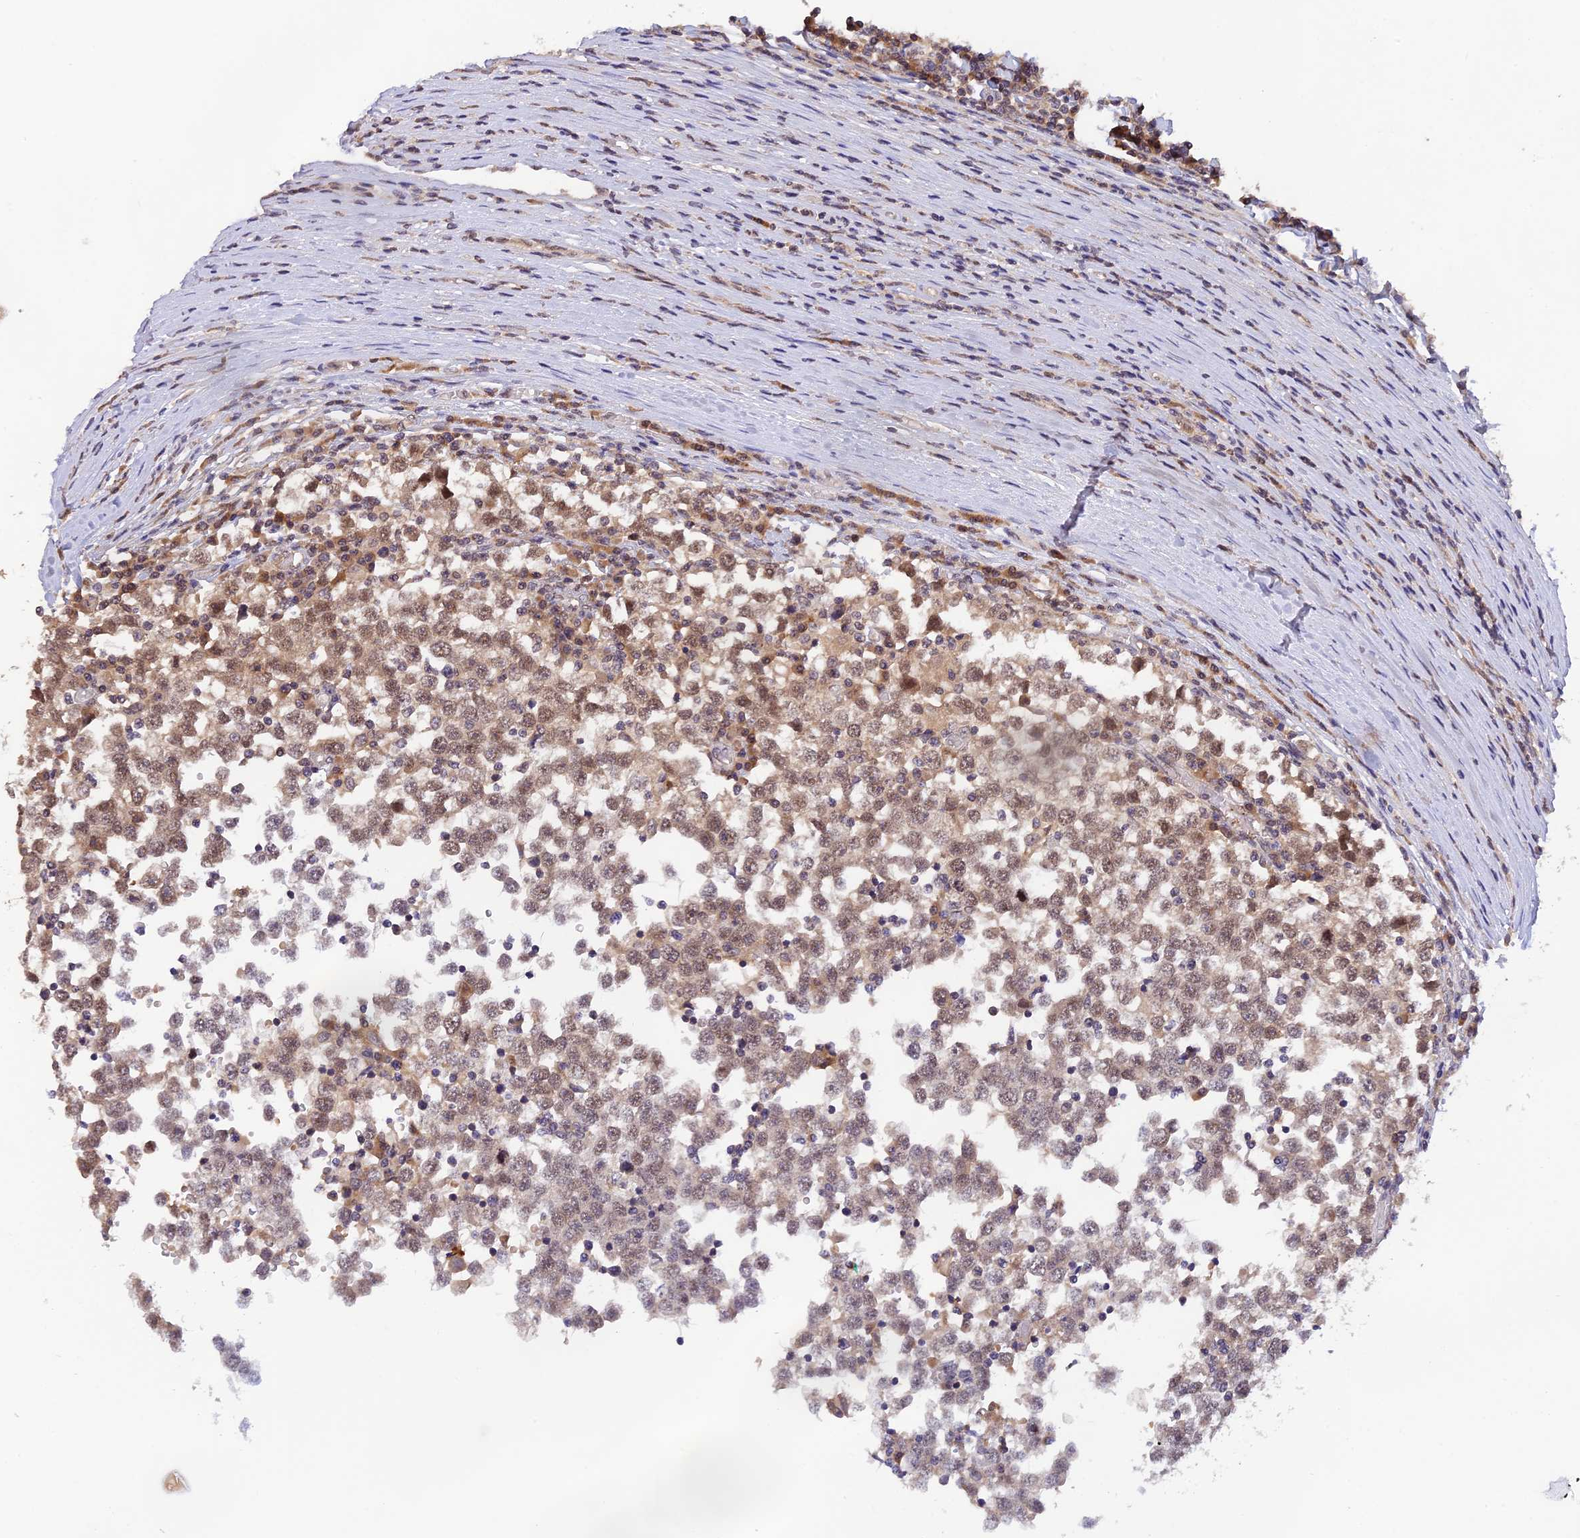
{"staining": {"intensity": "moderate", "quantity": ">75%", "location": "cytoplasmic/membranous,nuclear"}, "tissue": "testis cancer", "cell_type": "Tumor cells", "image_type": "cancer", "snomed": [{"axis": "morphology", "description": "Seminoma, NOS"}, {"axis": "topography", "description": "Testis"}], "caption": "Protein staining of testis seminoma tissue shows moderate cytoplasmic/membranous and nuclear positivity in about >75% of tumor cells.", "gene": "ZNF436", "patient": {"sex": "male", "age": 65}}